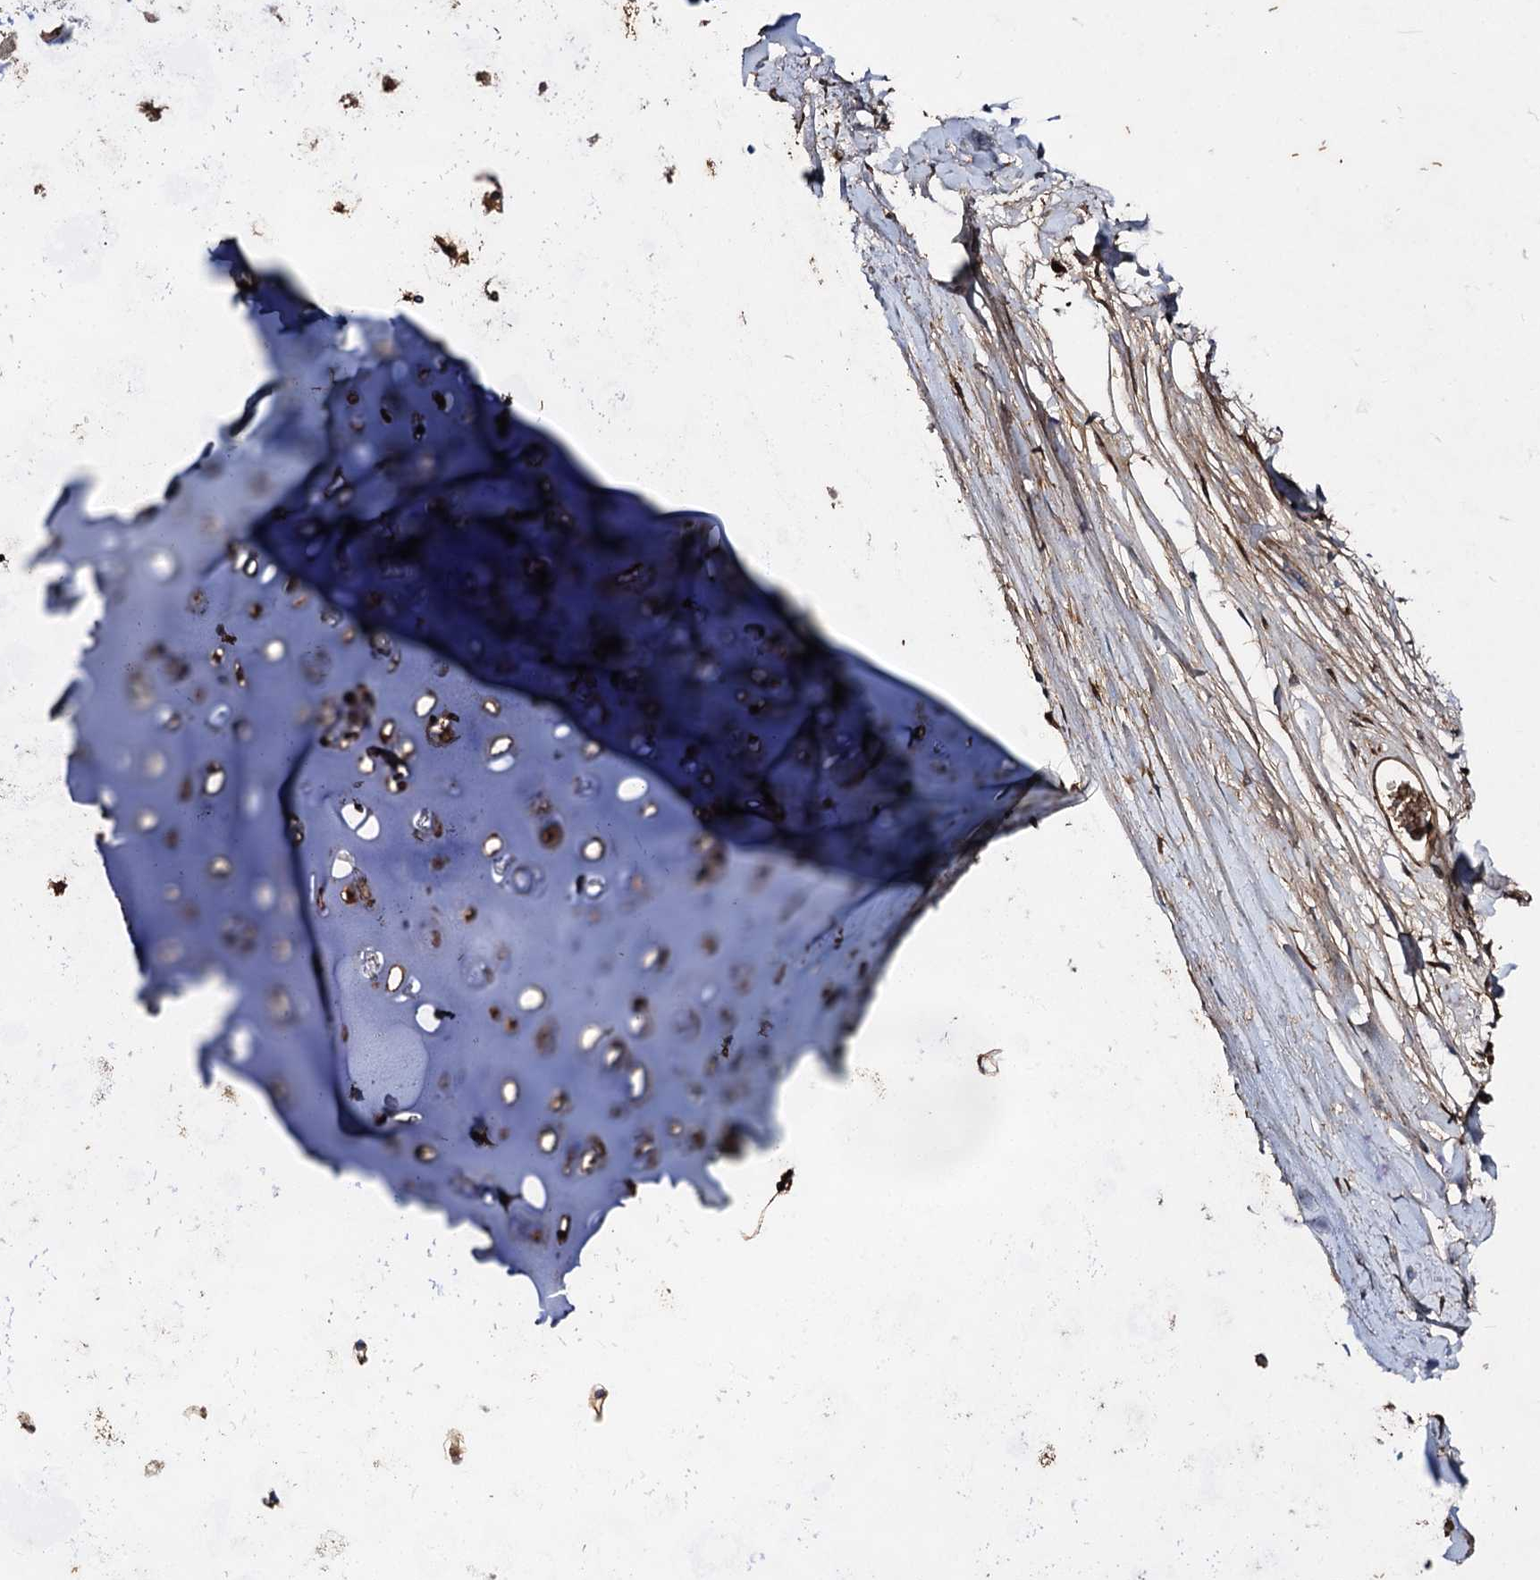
{"staining": {"intensity": "moderate", "quantity": ">75%", "location": "cytoplasmic/membranous"}, "tissue": "adipose tissue", "cell_type": "Adipocytes", "image_type": "normal", "snomed": [{"axis": "morphology", "description": "Normal tissue, NOS"}, {"axis": "topography", "description": "Lymph node"}, {"axis": "topography", "description": "Bronchus"}], "caption": "The photomicrograph reveals a brown stain indicating the presence of a protein in the cytoplasmic/membranous of adipocytes in adipose tissue. Using DAB (brown) and hematoxylin (blue) stains, captured at high magnification using brightfield microscopy.", "gene": "TEX9", "patient": {"sex": "male", "age": 63}}